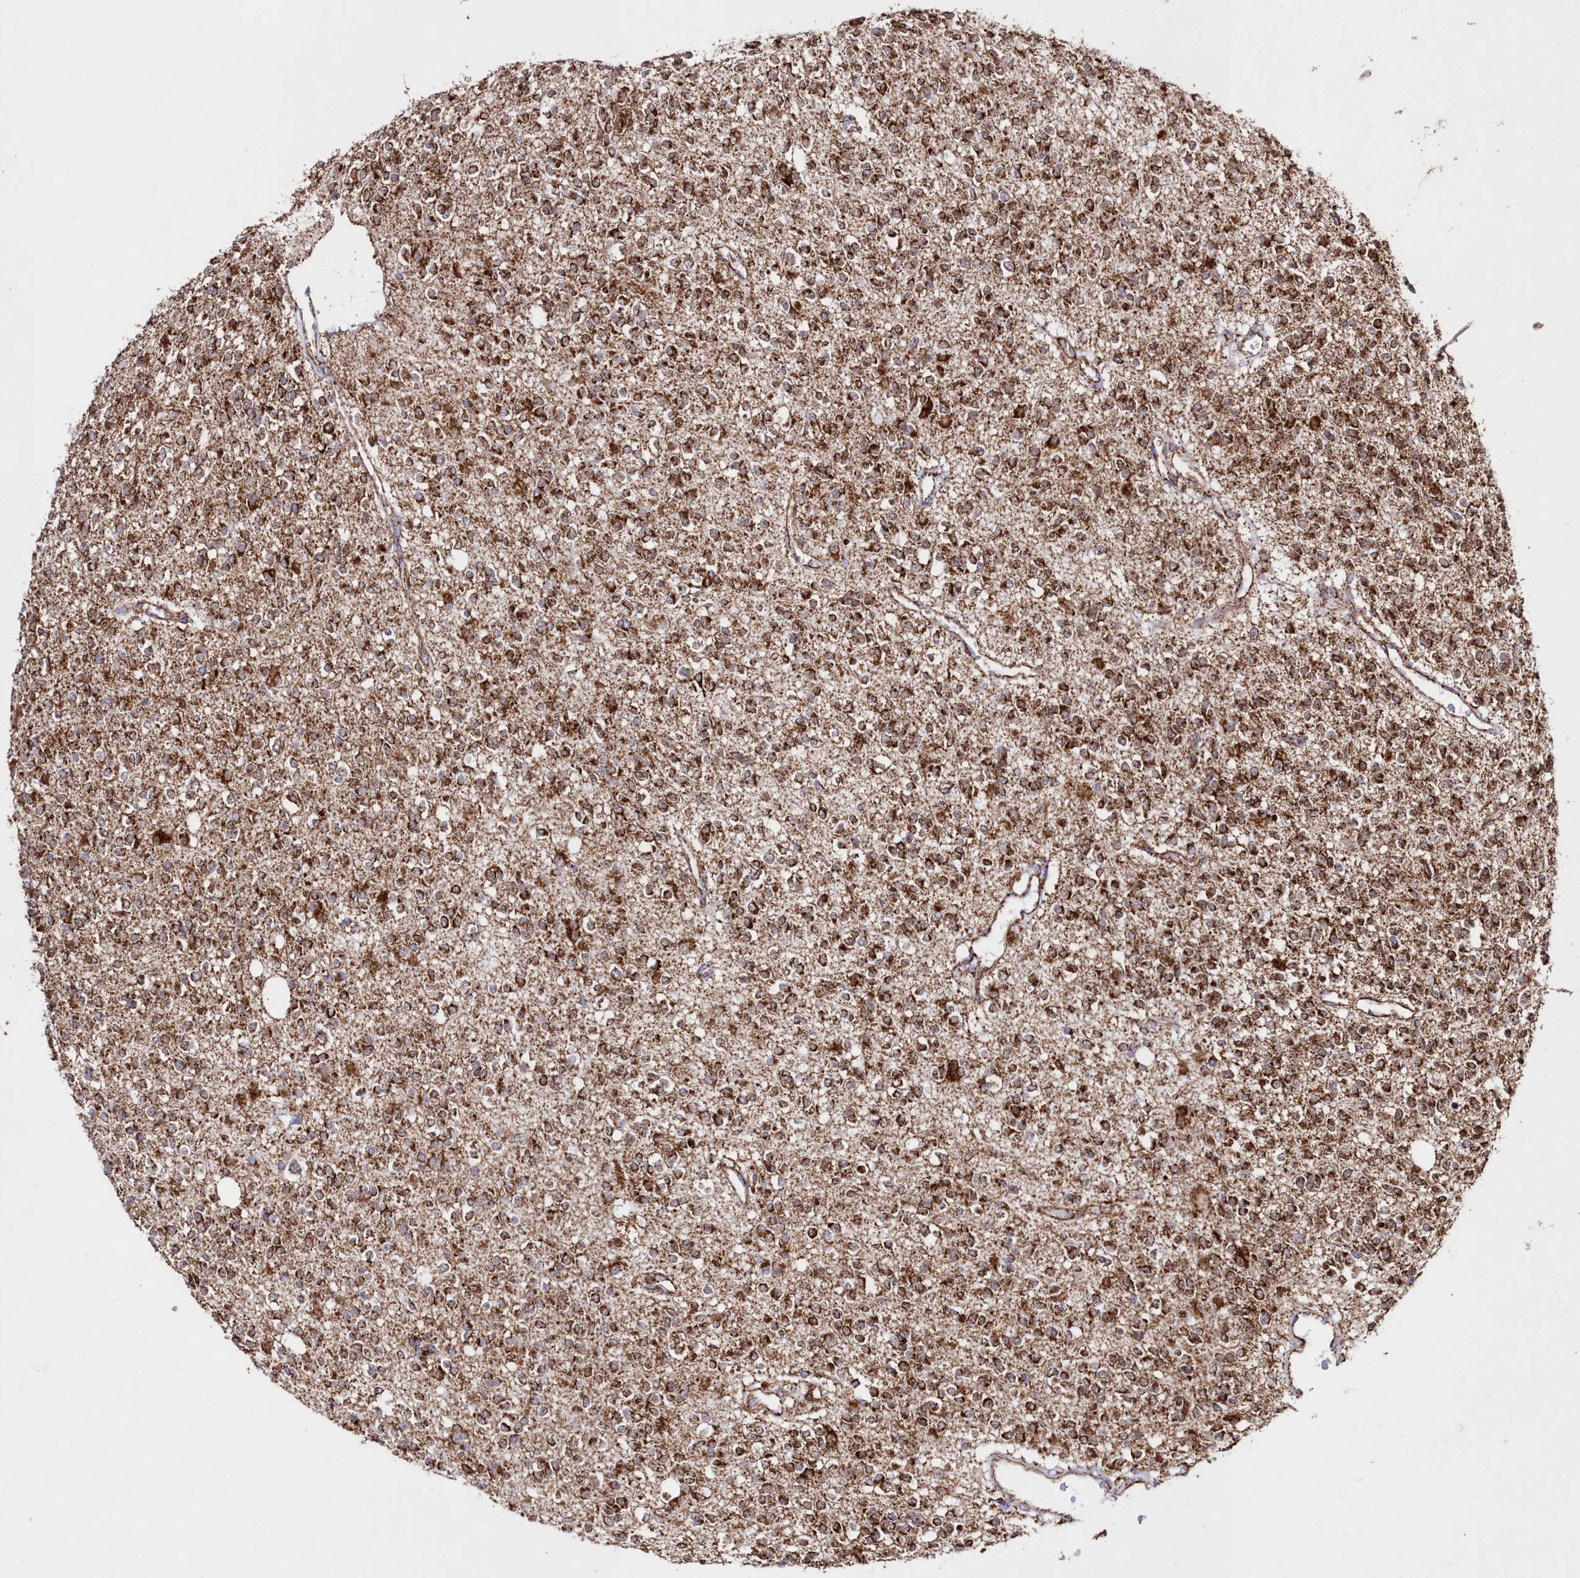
{"staining": {"intensity": "moderate", "quantity": ">75%", "location": "cytoplasmic/membranous"}, "tissue": "glioma", "cell_type": "Tumor cells", "image_type": "cancer", "snomed": [{"axis": "morphology", "description": "Glioma, malignant, High grade"}, {"axis": "topography", "description": "Brain"}], "caption": "About >75% of tumor cells in malignant high-grade glioma display moderate cytoplasmic/membranous protein positivity as visualized by brown immunohistochemical staining.", "gene": "HADHB", "patient": {"sex": "male", "age": 34}}